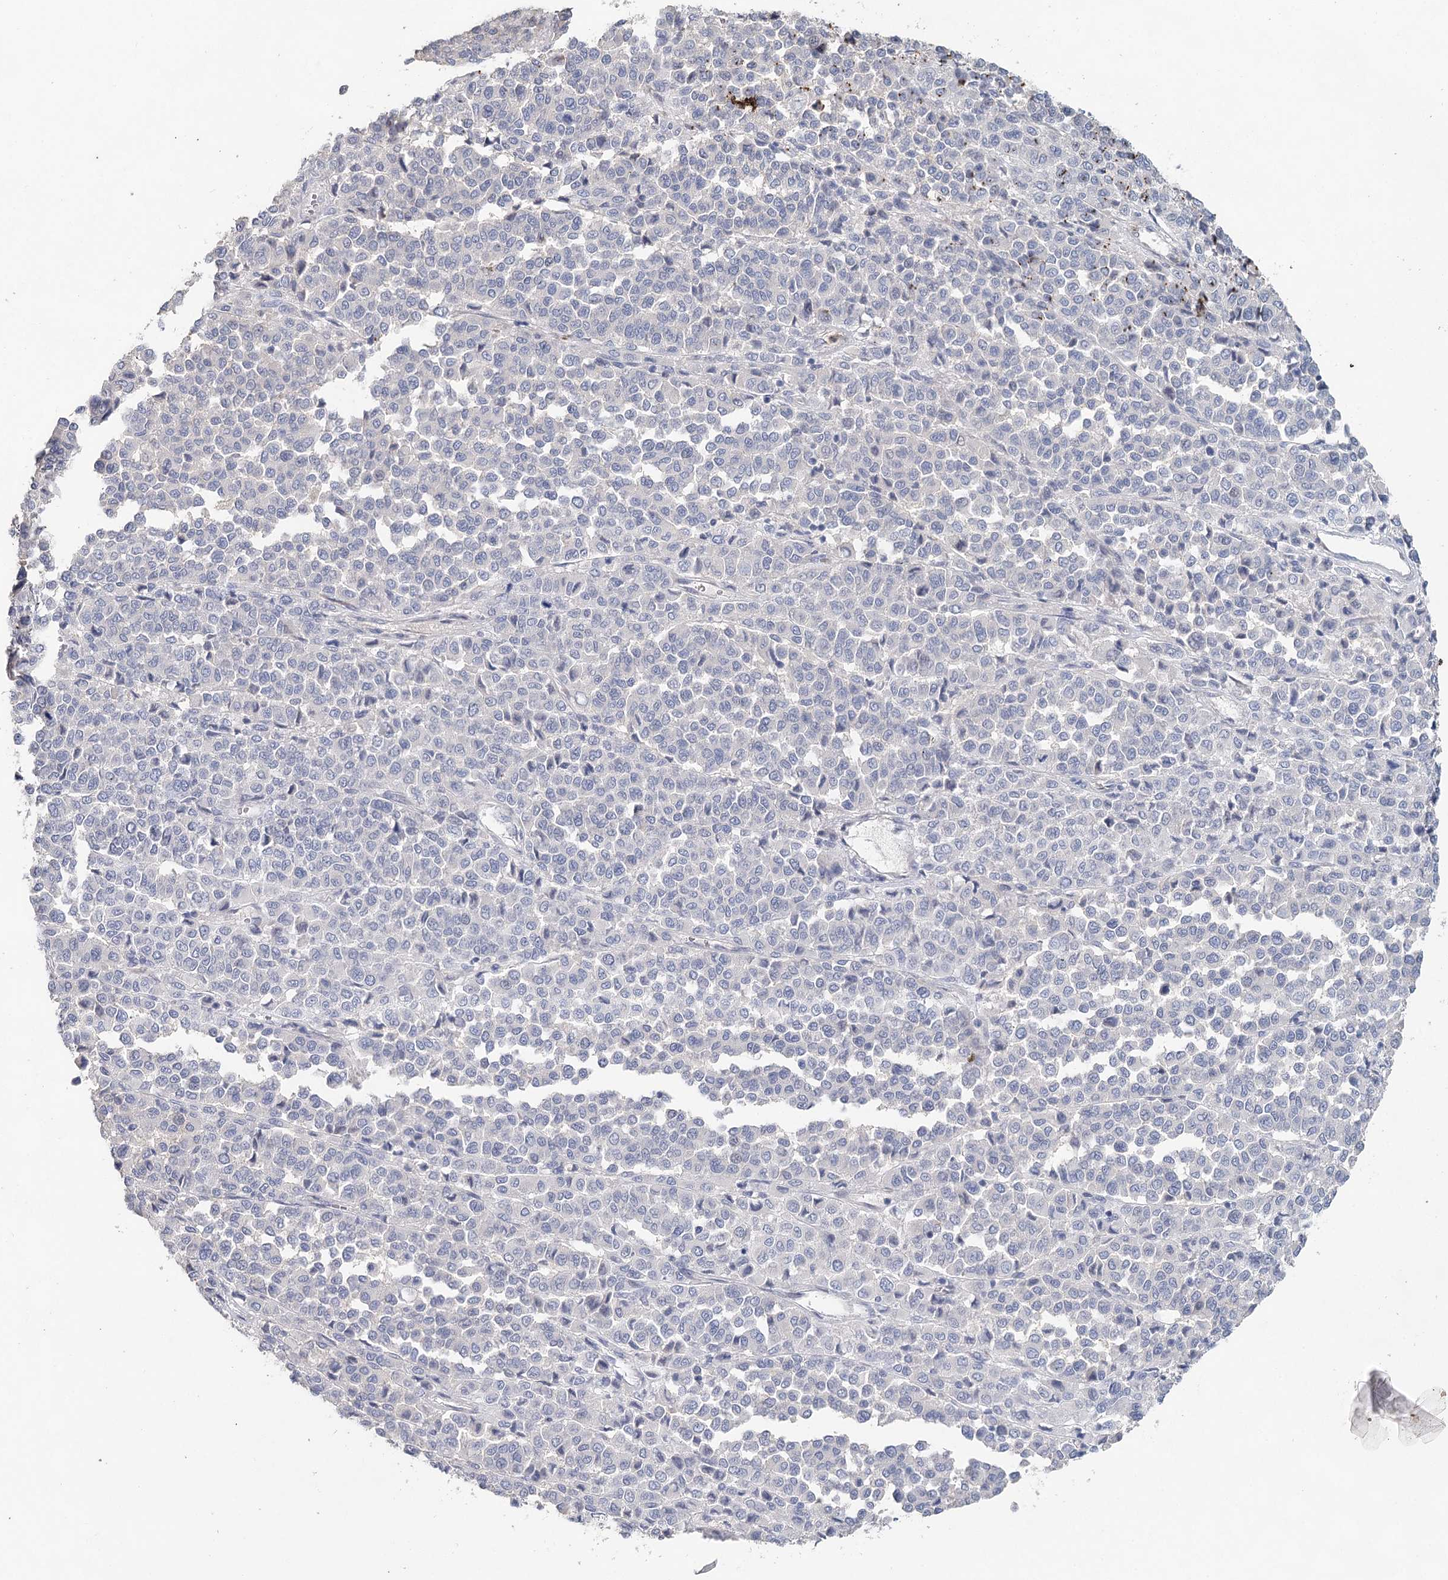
{"staining": {"intensity": "negative", "quantity": "none", "location": "none"}, "tissue": "melanoma", "cell_type": "Tumor cells", "image_type": "cancer", "snomed": [{"axis": "morphology", "description": "Malignant melanoma, Metastatic site"}, {"axis": "topography", "description": "Pancreas"}], "caption": "A histopathology image of malignant melanoma (metastatic site) stained for a protein exhibits no brown staining in tumor cells. (DAB immunohistochemistry (IHC) with hematoxylin counter stain).", "gene": "MYL6B", "patient": {"sex": "female", "age": 30}}